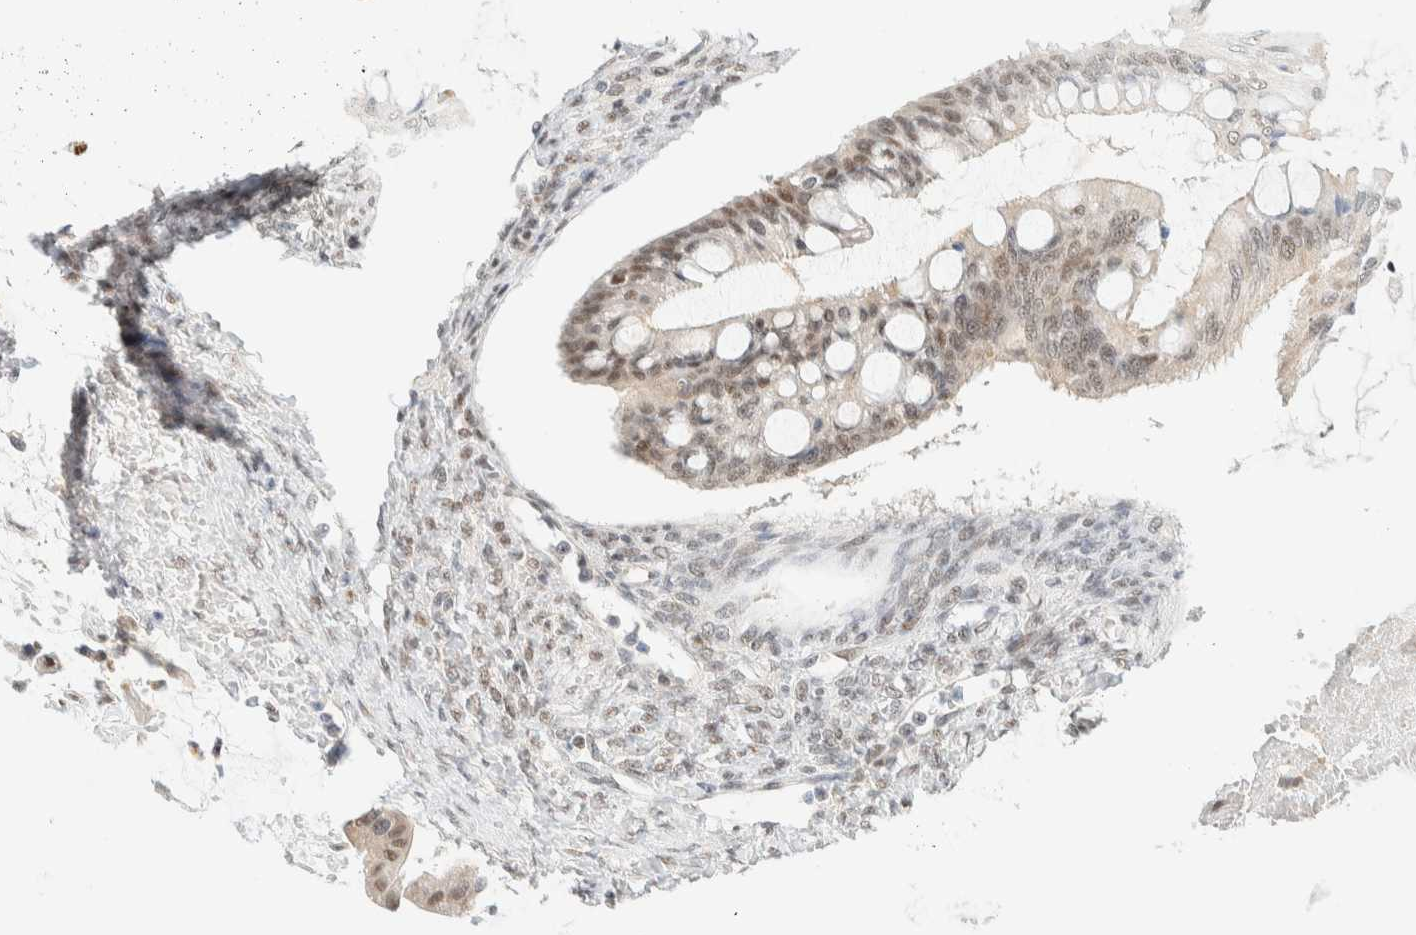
{"staining": {"intensity": "weak", "quantity": "25%-75%", "location": "nuclear"}, "tissue": "ovarian cancer", "cell_type": "Tumor cells", "image_type": "cancer", "snomed": [{"axis": "morphology", "description": "Cystadenocarcinoma, mucinous, NOS"}, {"axis": "topography", "description": "Ovary"}], "caption": "The immunohistochemical stain highlights weak nuclear staining in tumor cells of ovarian cancer tissue.", "gene": "PYGO2", "patient": {"sex": "female", "age": 73}}